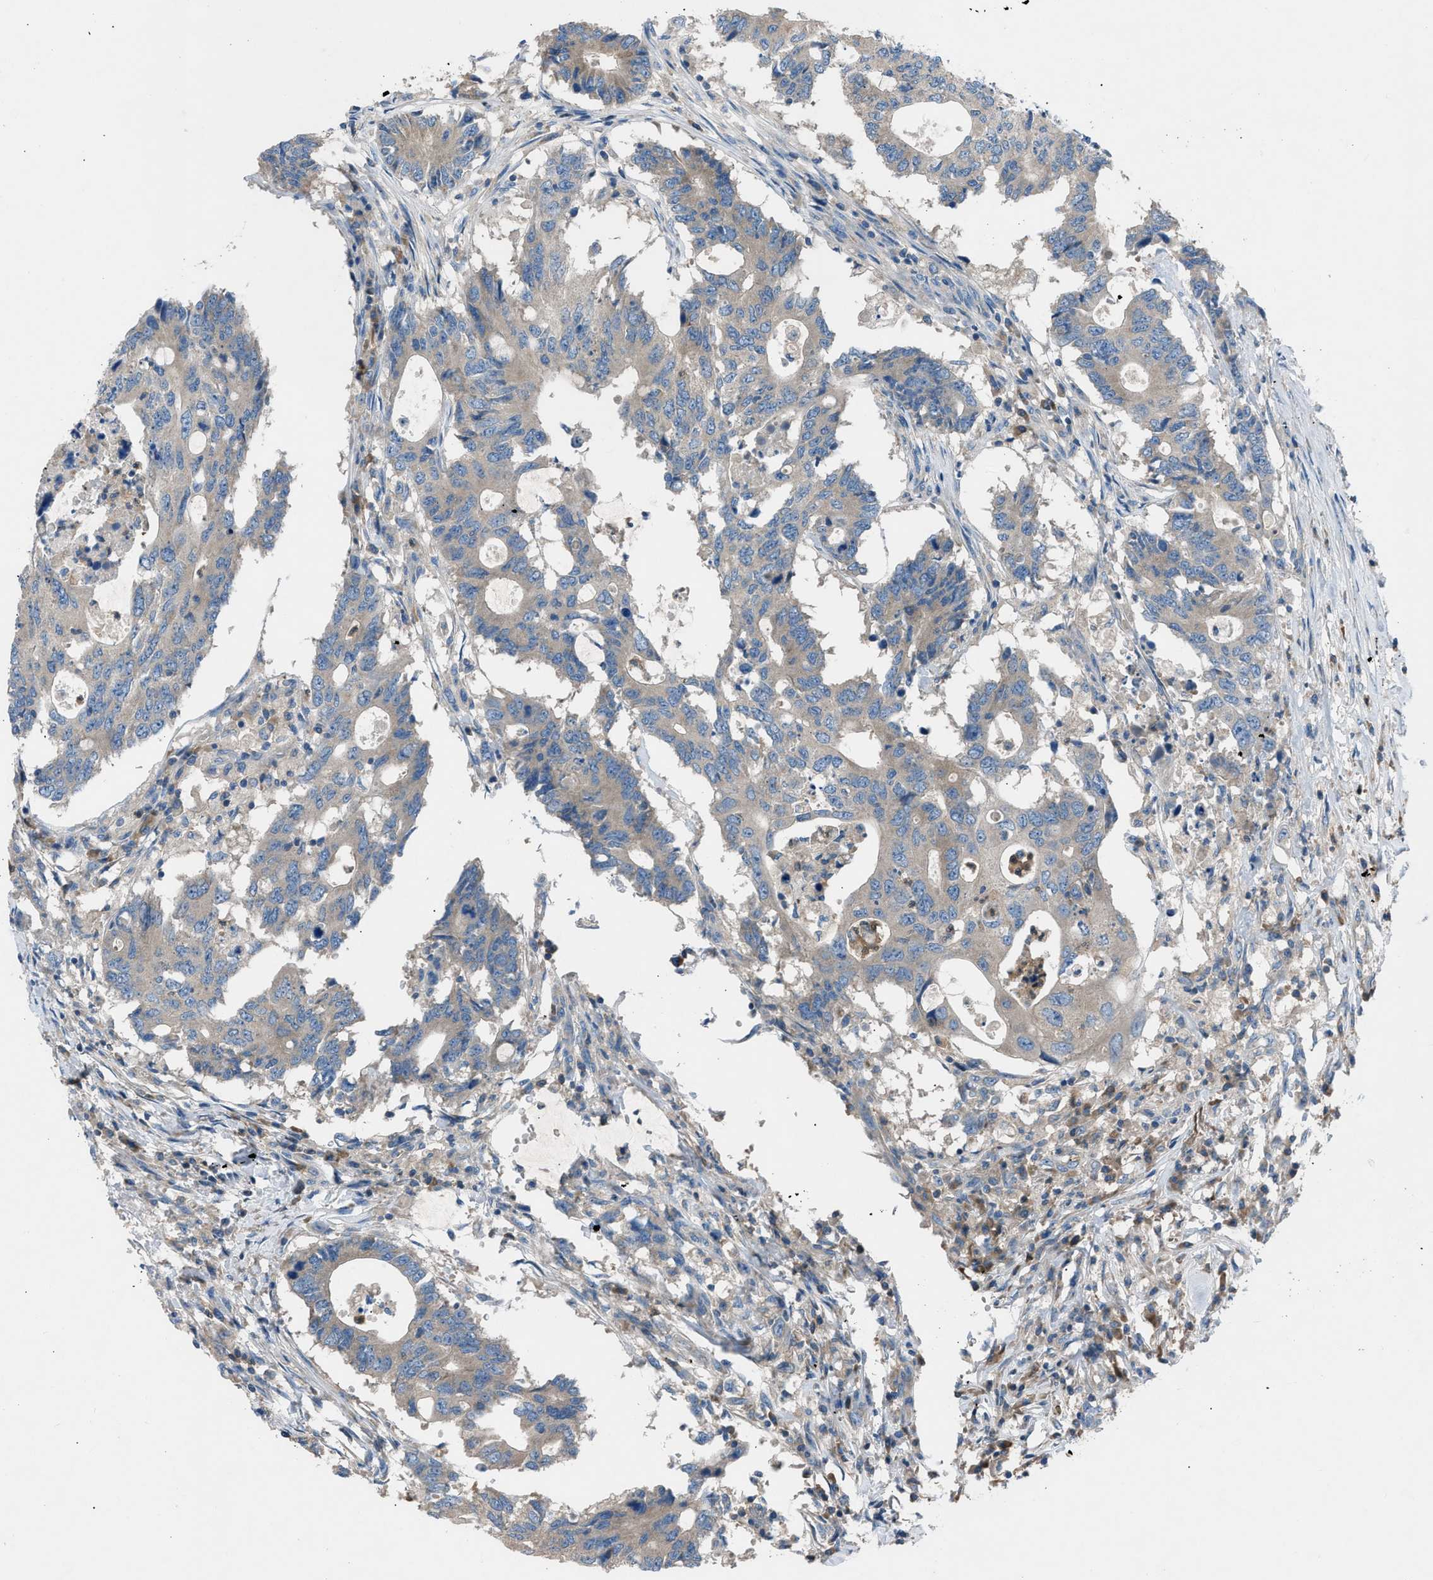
{"staining": {"intensity": "weak", "quantity": ">75%", "location": "cytoplasmic/membranous"}, "tissue": "colorectal cancer", "cell_type": "Tumor cells", "image_type": "cancer", "snomed": [{"axis": "morphology", "description": "Adenocarcinoma, NOS"}, {"axis": "topography", "description": "Colon"}], "caption": "The immunohistochemical stain shows weak cytoplasmic/membranous staining in tumor cells of adenocarcinoma (colorectal) tissue.", "gene": "GRK6", "patient": {"sex": "male", "age": 71}}